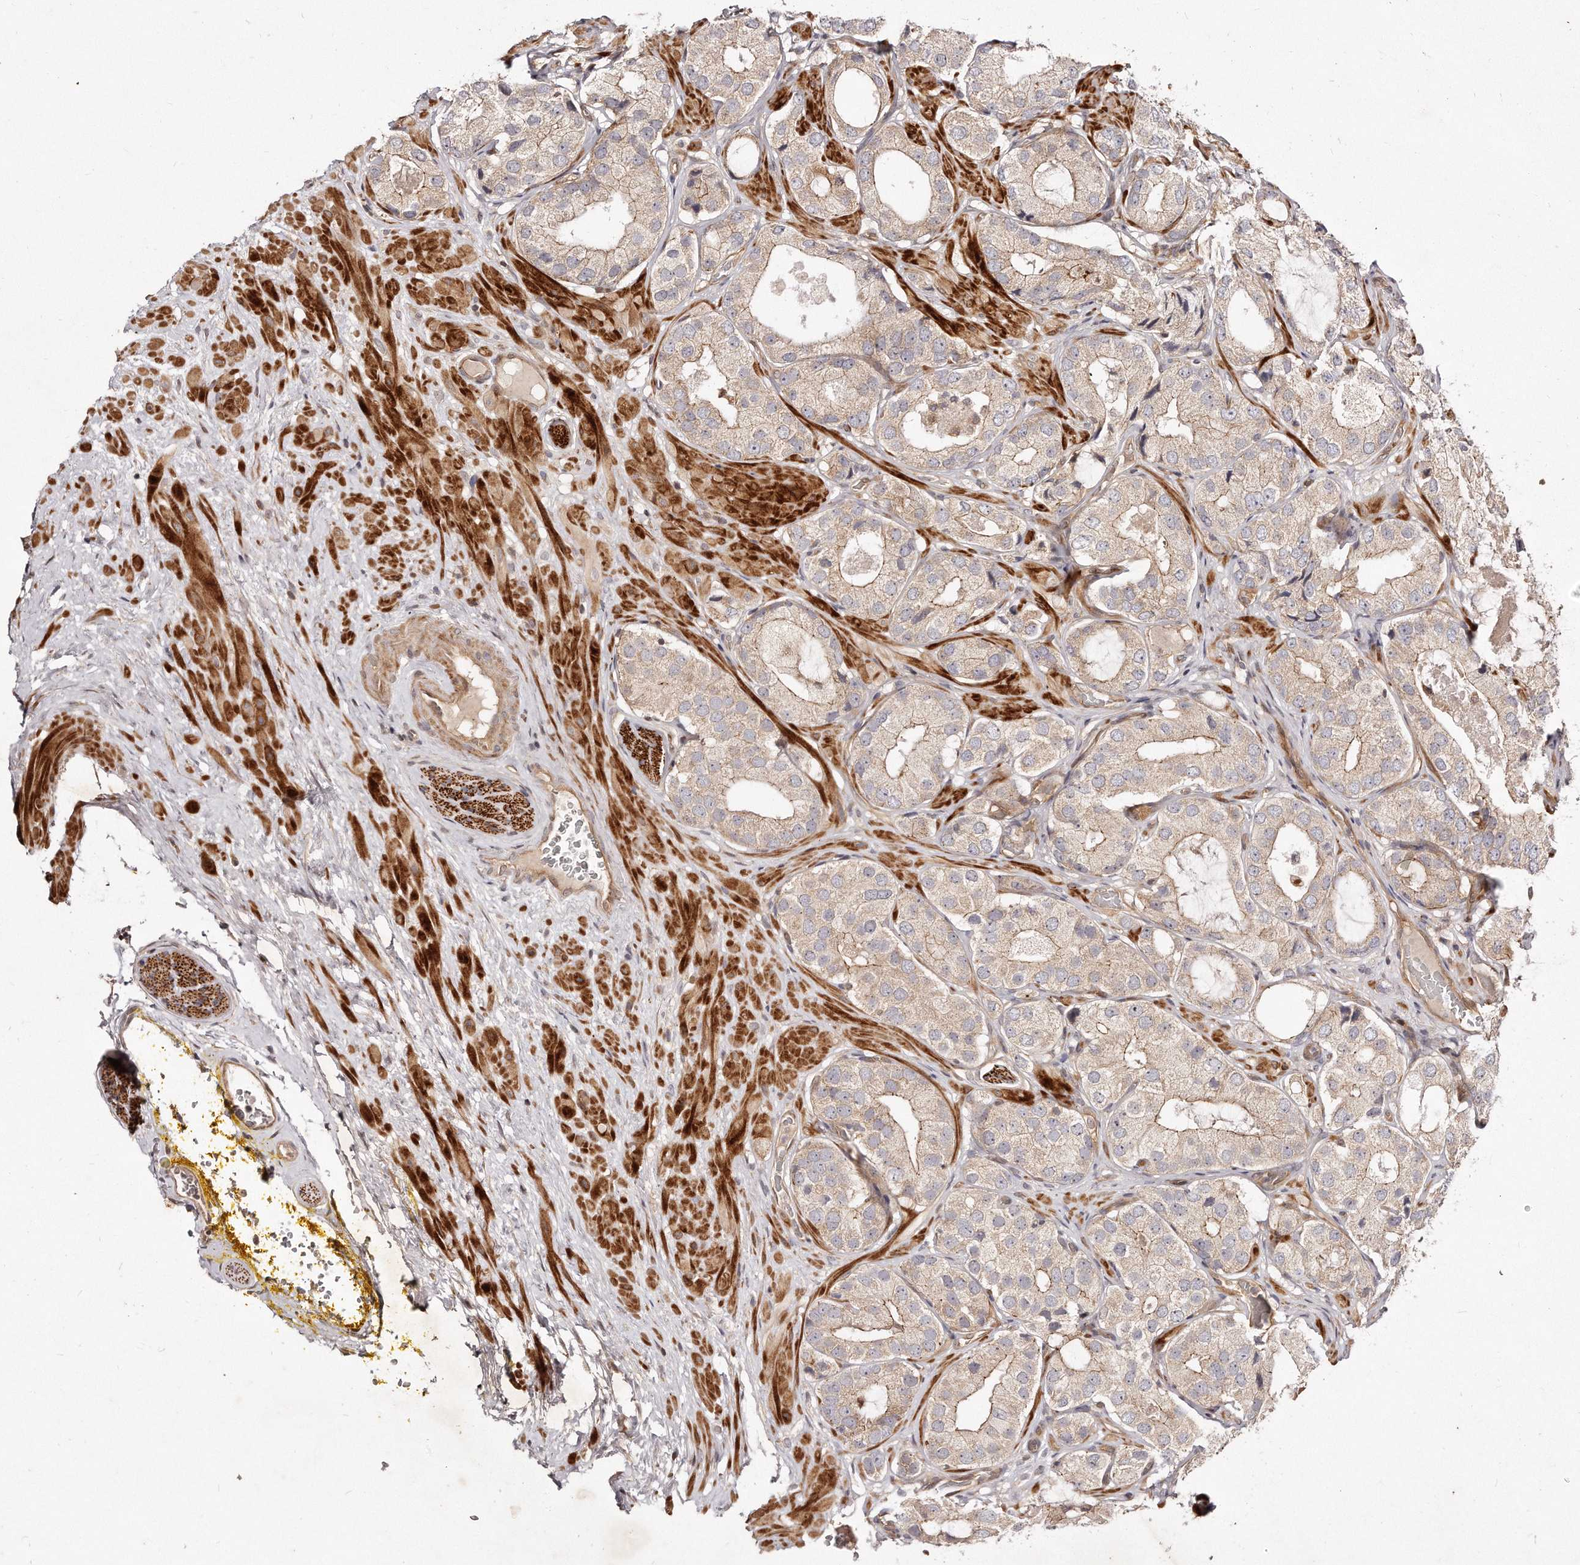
{"staining": {"intensity": "weak", "quantity": ">75%", "location": "cytoplasmic/membranous"}, "tissue": "prostate cancer", "cell_type": "Tumor cells", "image_type": "cancer", "snomed": [{"axis": "morphology", "description": "Adenocarcinoma, High grade"}, {"axis": "topography", "description": "Prostate"}], "caption": "High-power microscopy captured an IHC histopathology image of prostate cancer, revealing weak cytoplasmic/membranous positivity in approximately >75% of tumor cells. The staining is performed using DAB (3,3'-diaminobenzidine) brown chromogen to label protein expression. The nuclei are counter-stained blue using hematoxylin.", "gene": "GBP4", "patient": {"sex": "male", "age": 59}}